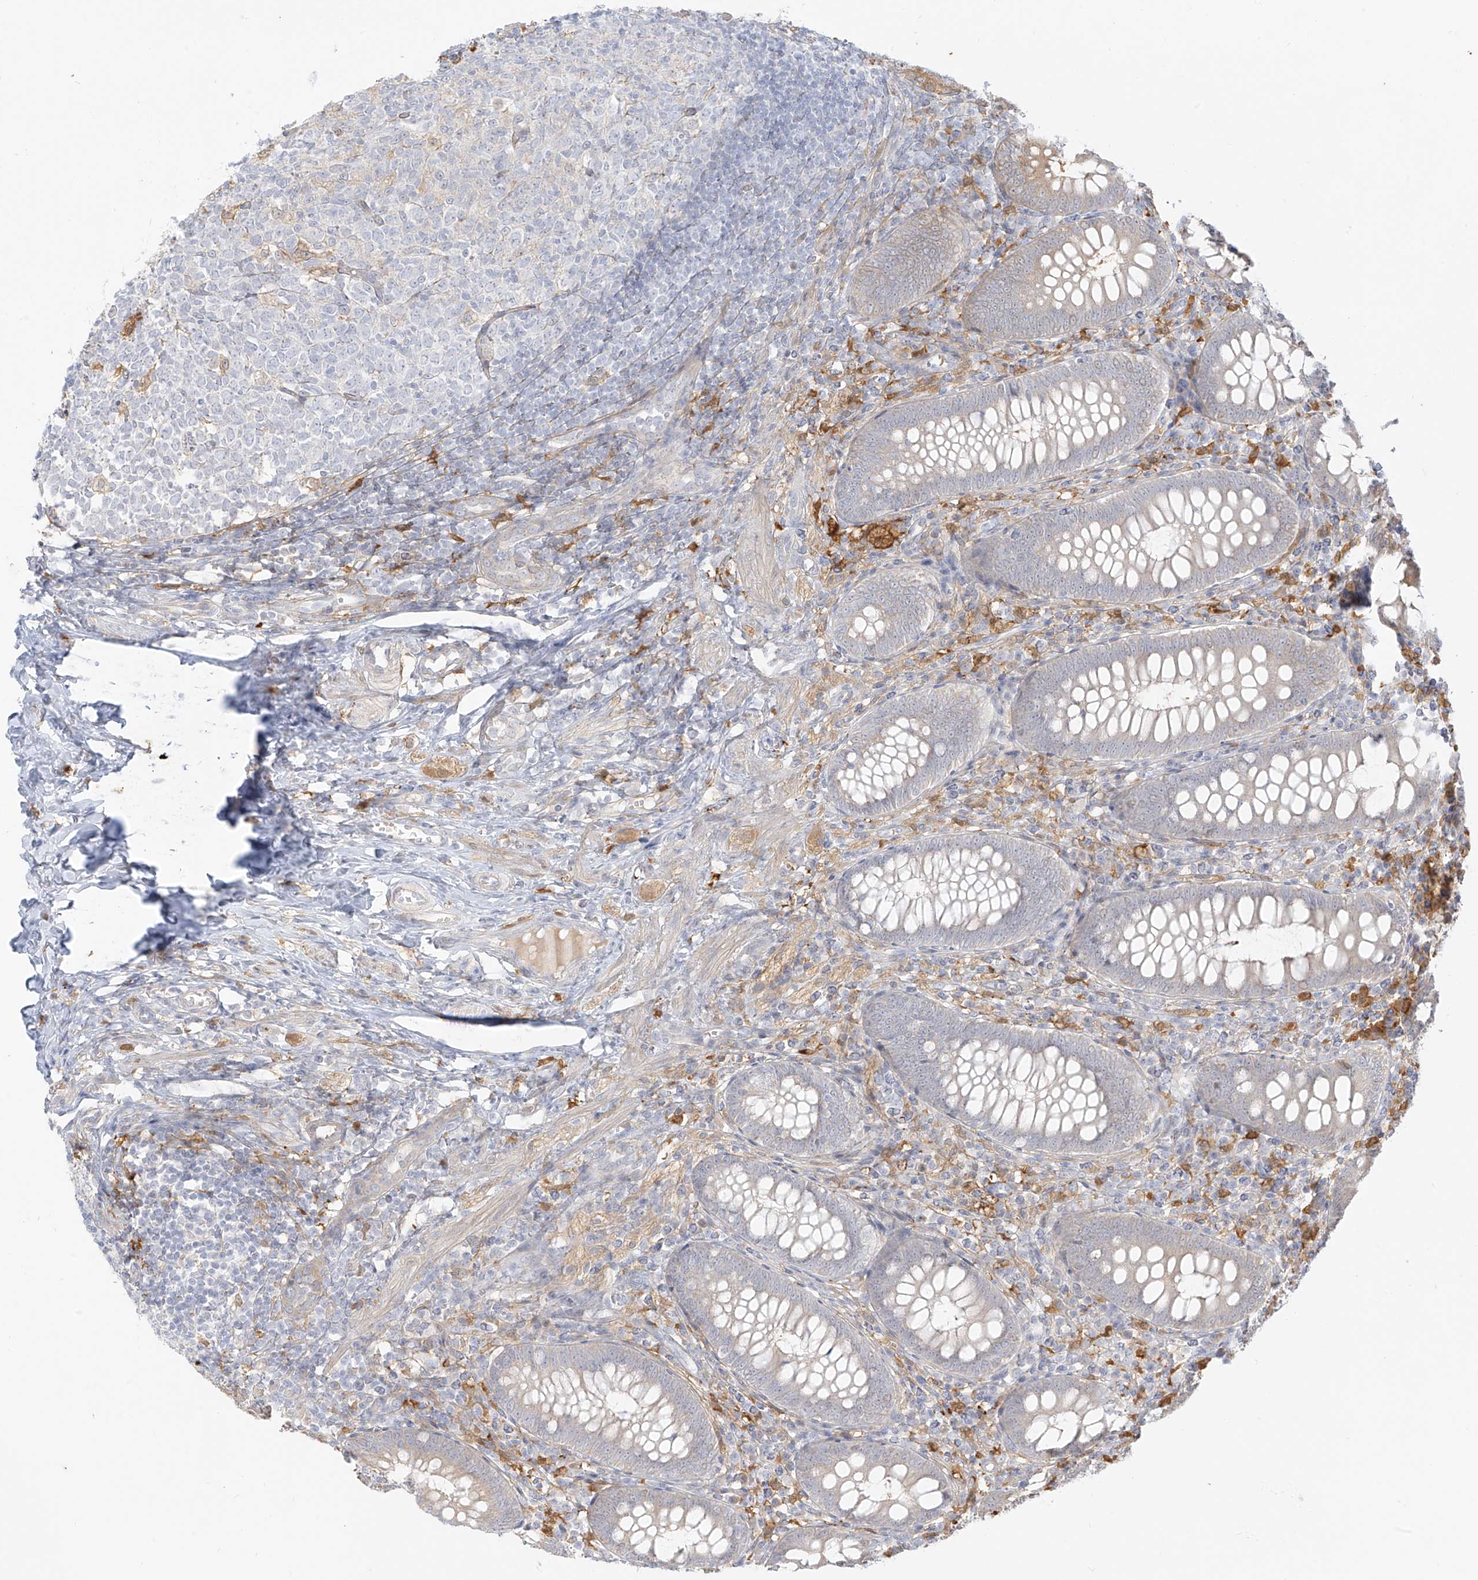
{"staining": {"intensity": "moderate", "quantity": "<25%", "location": "cytoplasmic/membranous"}, "tissue": "appendix", "cell_type": "Glandular cells", "image_type": "normal", "snomed": [{"axis": "morphology", "description": "Normal tissue, NOS"}, {"axis": "topography", "description": "Appendix"}], "caption": "Appendix was stained to show a protein in brown. There is low levels of moderate cytoplasmic/membranous positivity in approximately <25% of glandular cells. Using DAB (3,3'-diaminobenzidine) (brown) and hematoxylin (blue) stains, captured at high magnification using brightfield microscopy.", "gene": "UPK1B", "patient": {"sex": "male", "age": 14}}